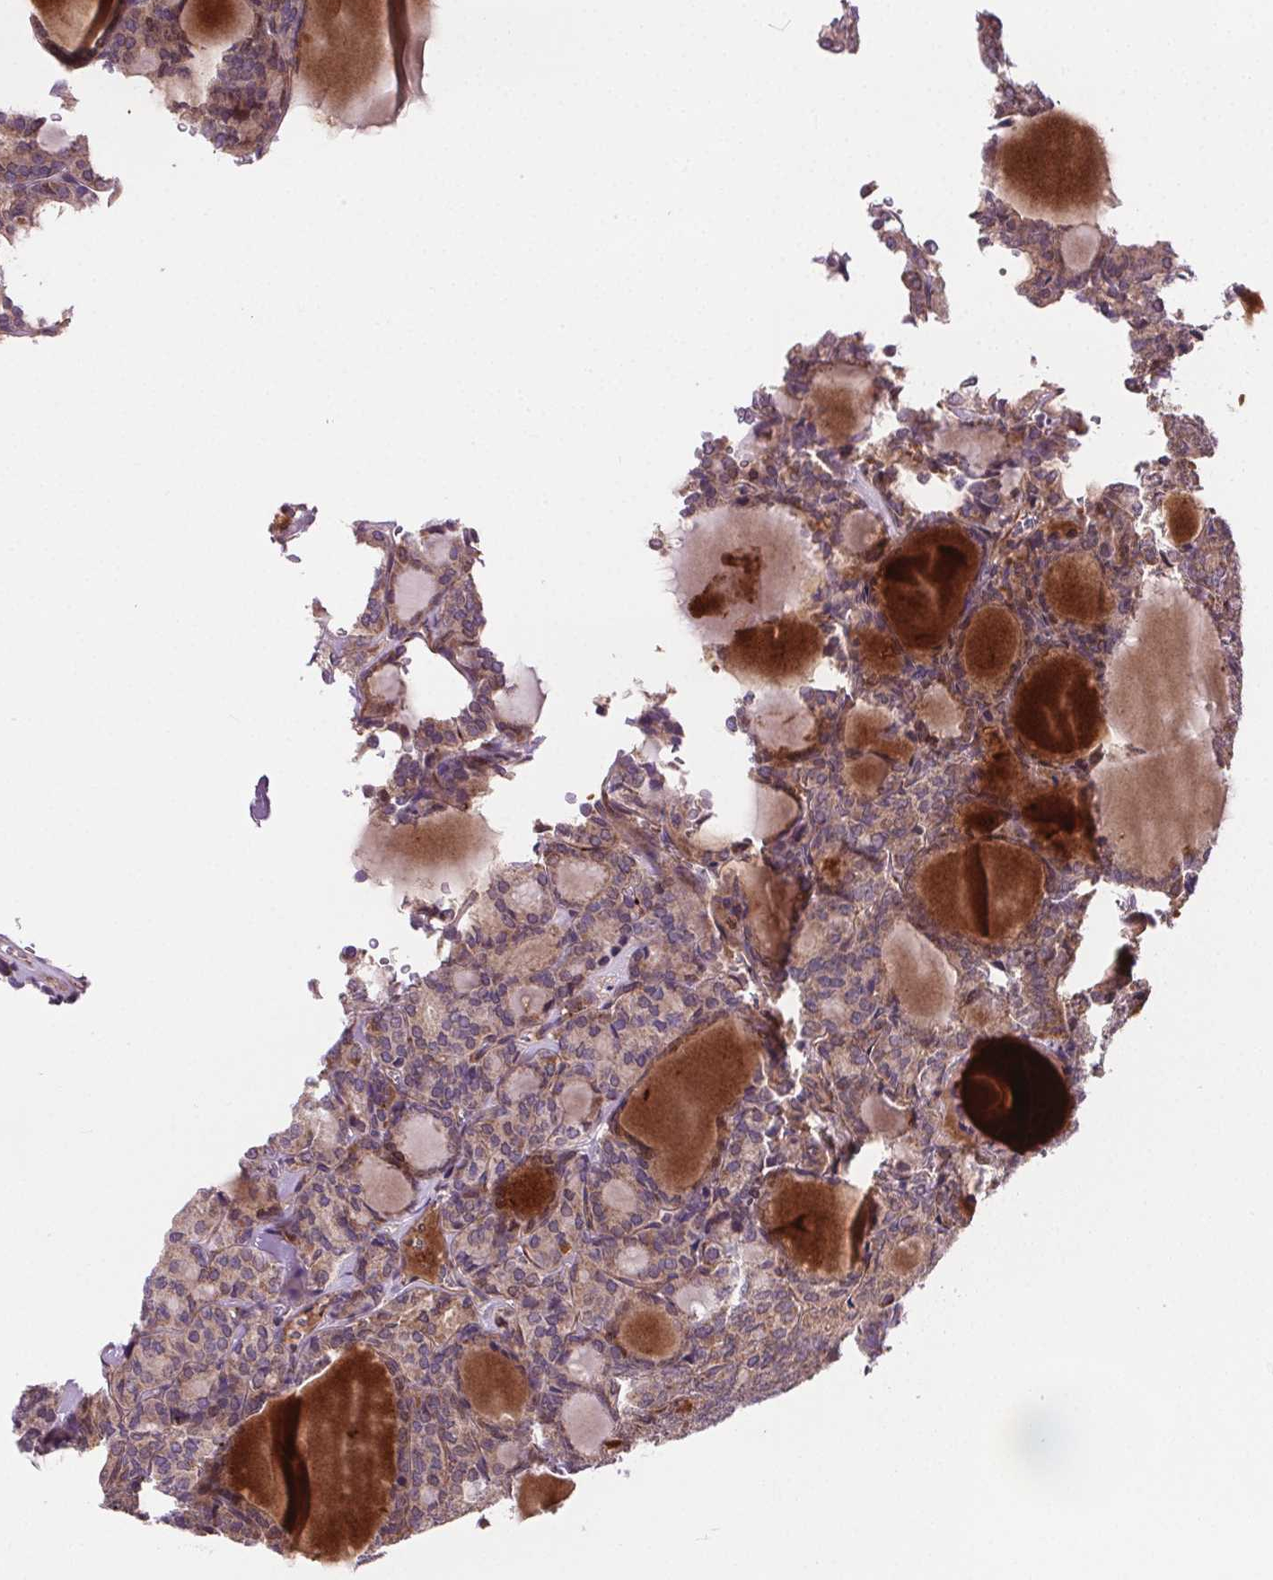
{"staining": {"intensity": "moderate", "quantity": "<25%", "location": "cytoplasmic/membranous"}, "tissue": "thyroid cancer", "cell_type": "Tumor cells", "image_type": "cancer", "snomed": [{"axis": "morphology", "description": "Follicular adenoma carcinoma, NOS"}, {"axis": "topography", "description": "Thyroid gland"}], "caption": "Immunohistochemical staining of human thyroid follicular adenoma carcinoma reveals moderate cytoplasmic/membranous protein positivity in about <25% of tumor cells. The staining was performed using DAB, with brown indicating positive protein expression. Nuclei are stained blue with hematoxylin.", "gene": "GOLT1B", "patient": {"sex": "male", "age": 74}}